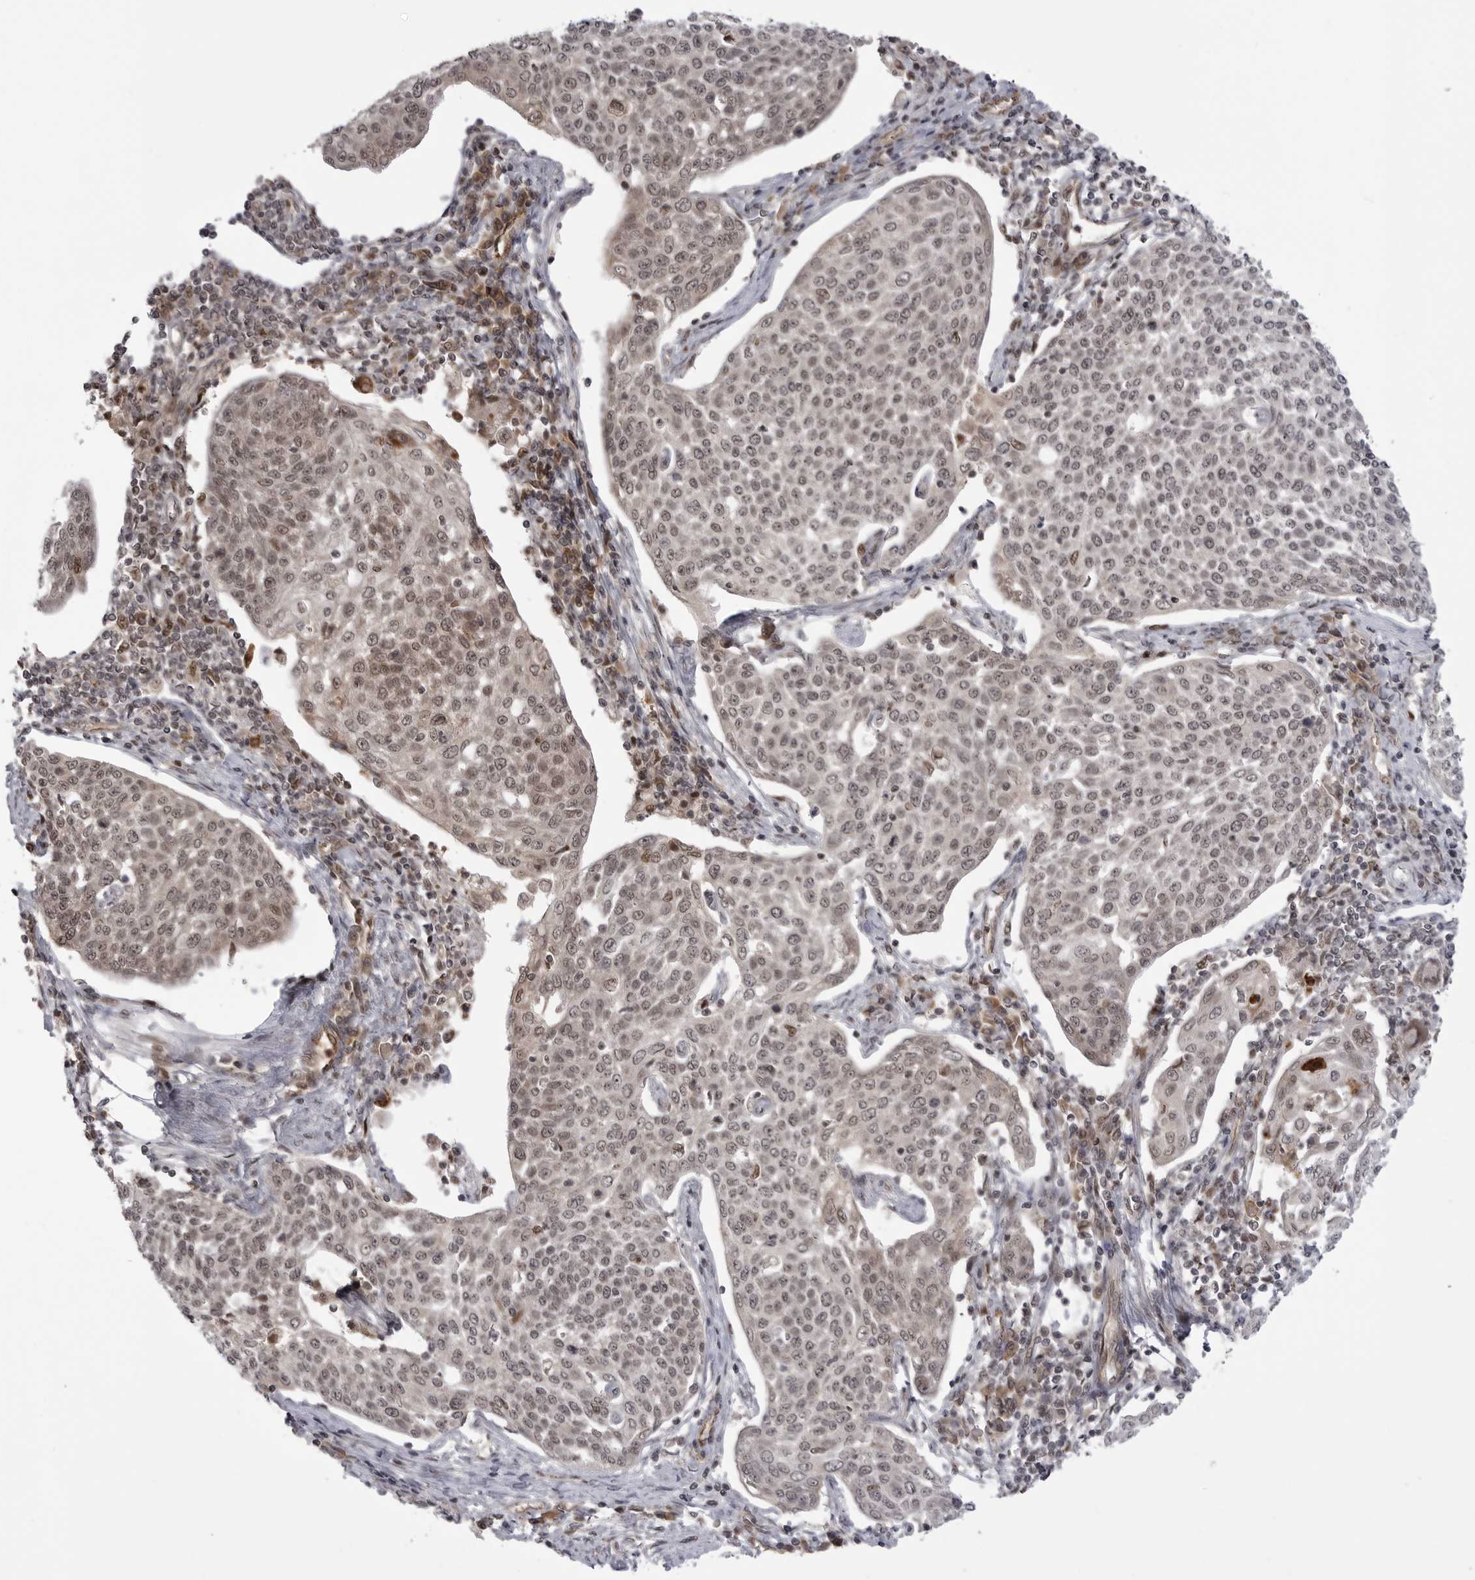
{"staining": {"intensity": "weak", "quantity": "25%-75%", "location": "nuclear"}, "tissue": "cervical cancer", "cell_type": "Tumor cells", "image_type": "cancer", "snomed": [{"axis": "morphology", "description": "Squamous cell carcinoma, NOS"}, {"axis": "topography", "description": "Cervix"}], "caption": "Immunohistochemical staining of cervical squamous cell carcinoma shows low levels of weak nuclear expression in approximately 25%-75% of tumor cells.", "gene": "PTK2B", "patient": {"sex": "female", "age": 34}}